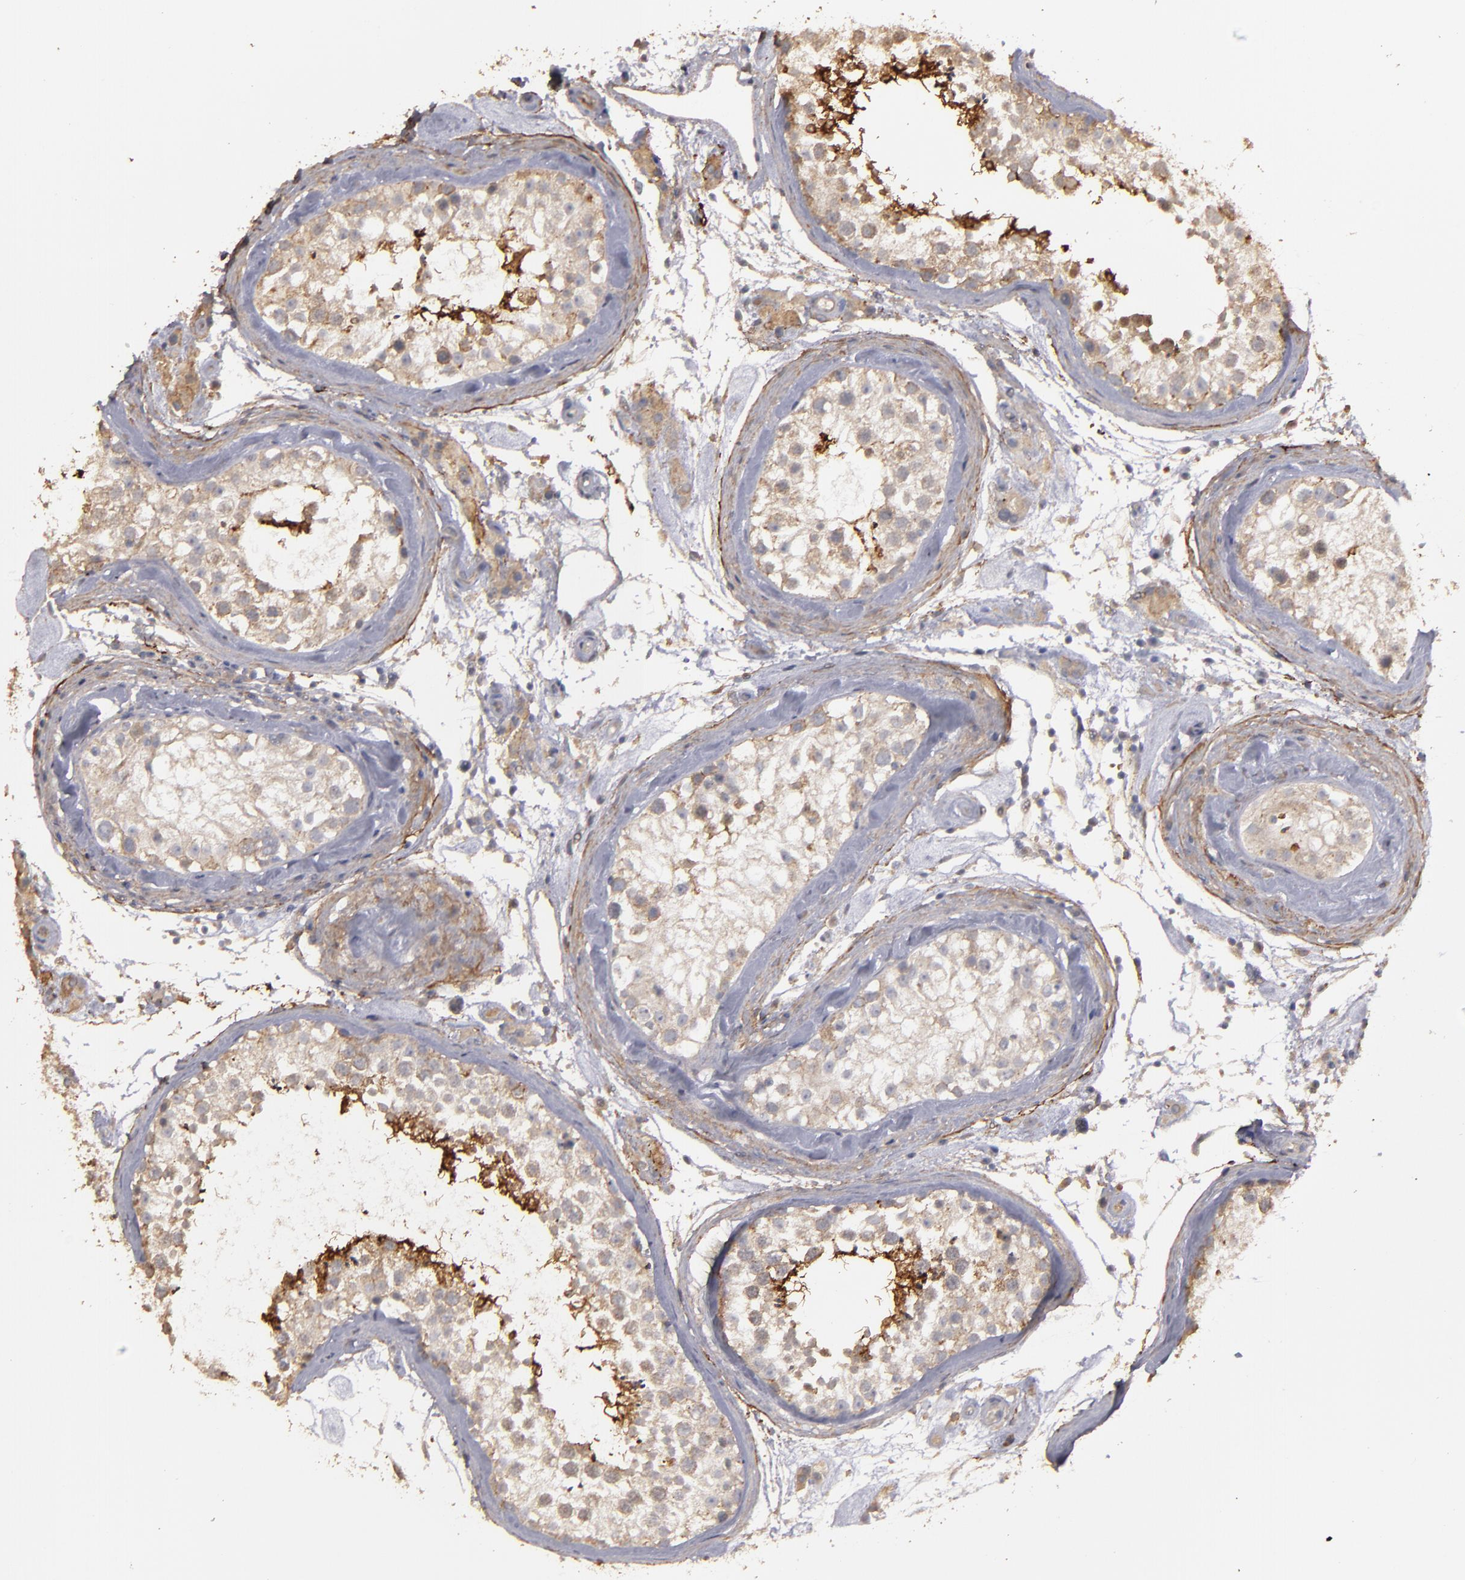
{"staining": {"intensity": "weak", "quantity": ">75%", "location": "cytoplasmic/membranous"}, "tissue": "testis", "cell_type": "Cells in seminiferous ducts", "image_type": "normal", "snomed": [{"axis": "morphology", "description": "Normal tissue, NOS"}, {"axis": "topography", "description": "Testis"}], "caption": "Testis stained with DAB immunohistochemistry exhibits low levels of weak cytoplasmic/membranous staining in about >75% of cells in seminiferous ducts. (Brightfield microscopy of DAB IHC at high magnification).", "gene": "CD55", "patient": {"sex": "male", "age": 46}}